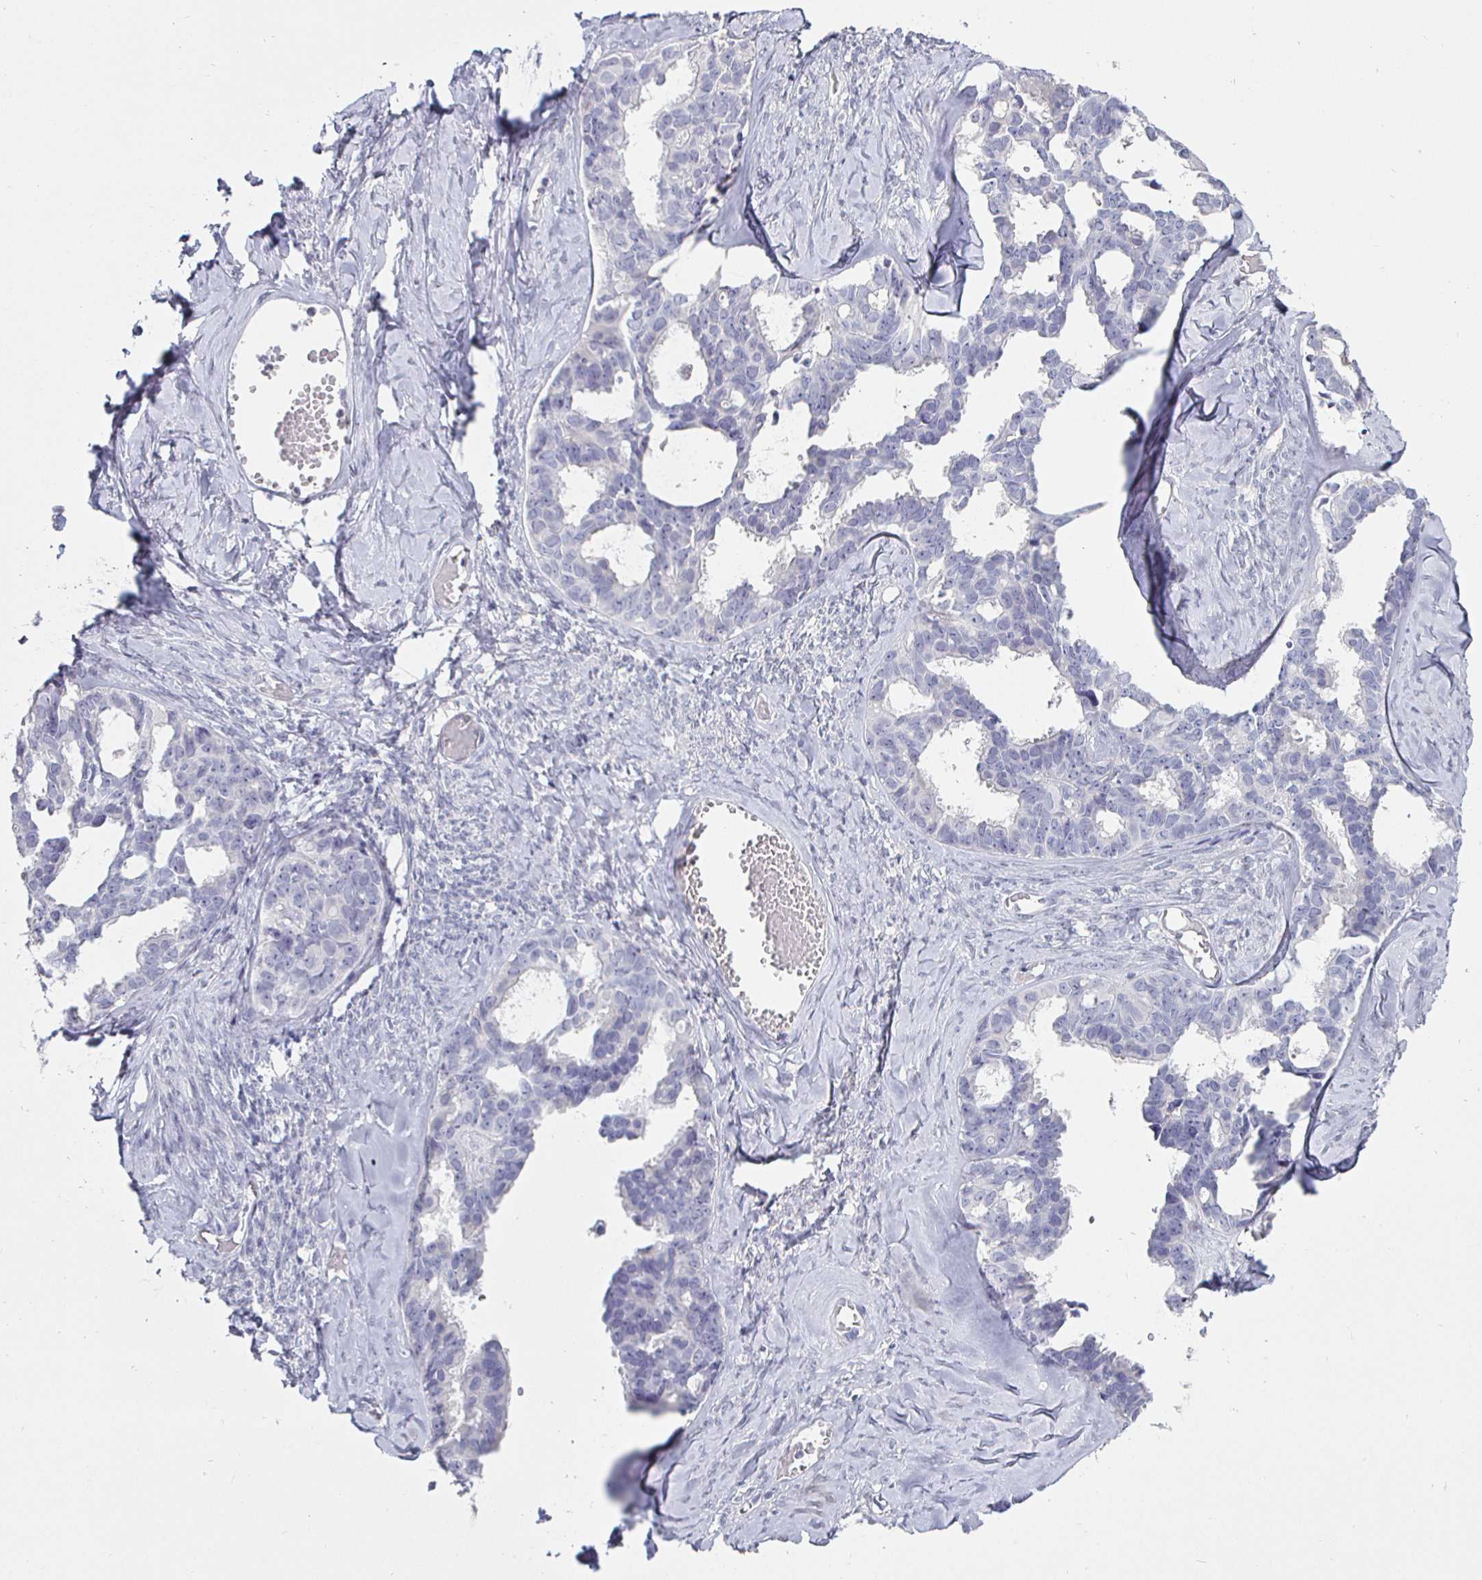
{"staining": {"intensity": "negative", "quantity": "none", "location": "none"}, "tissue": "ovarian cancer", "cell_type": "Tumor cells", "image_type": "cancer", "snomed": [{"axis": "morphology", "description": "Cystadenocarcinoma, serous, NOS"}, {"axis": "topography", "description": "Ovary"}], "caption": "DAB immunohistochemical staining of human ovarian cancer (serous cystadenocarcinoma) displays no significant expression in tumor cells.", "gene": "ENPP1", "patient": {"sex": "female", "age": 69}}